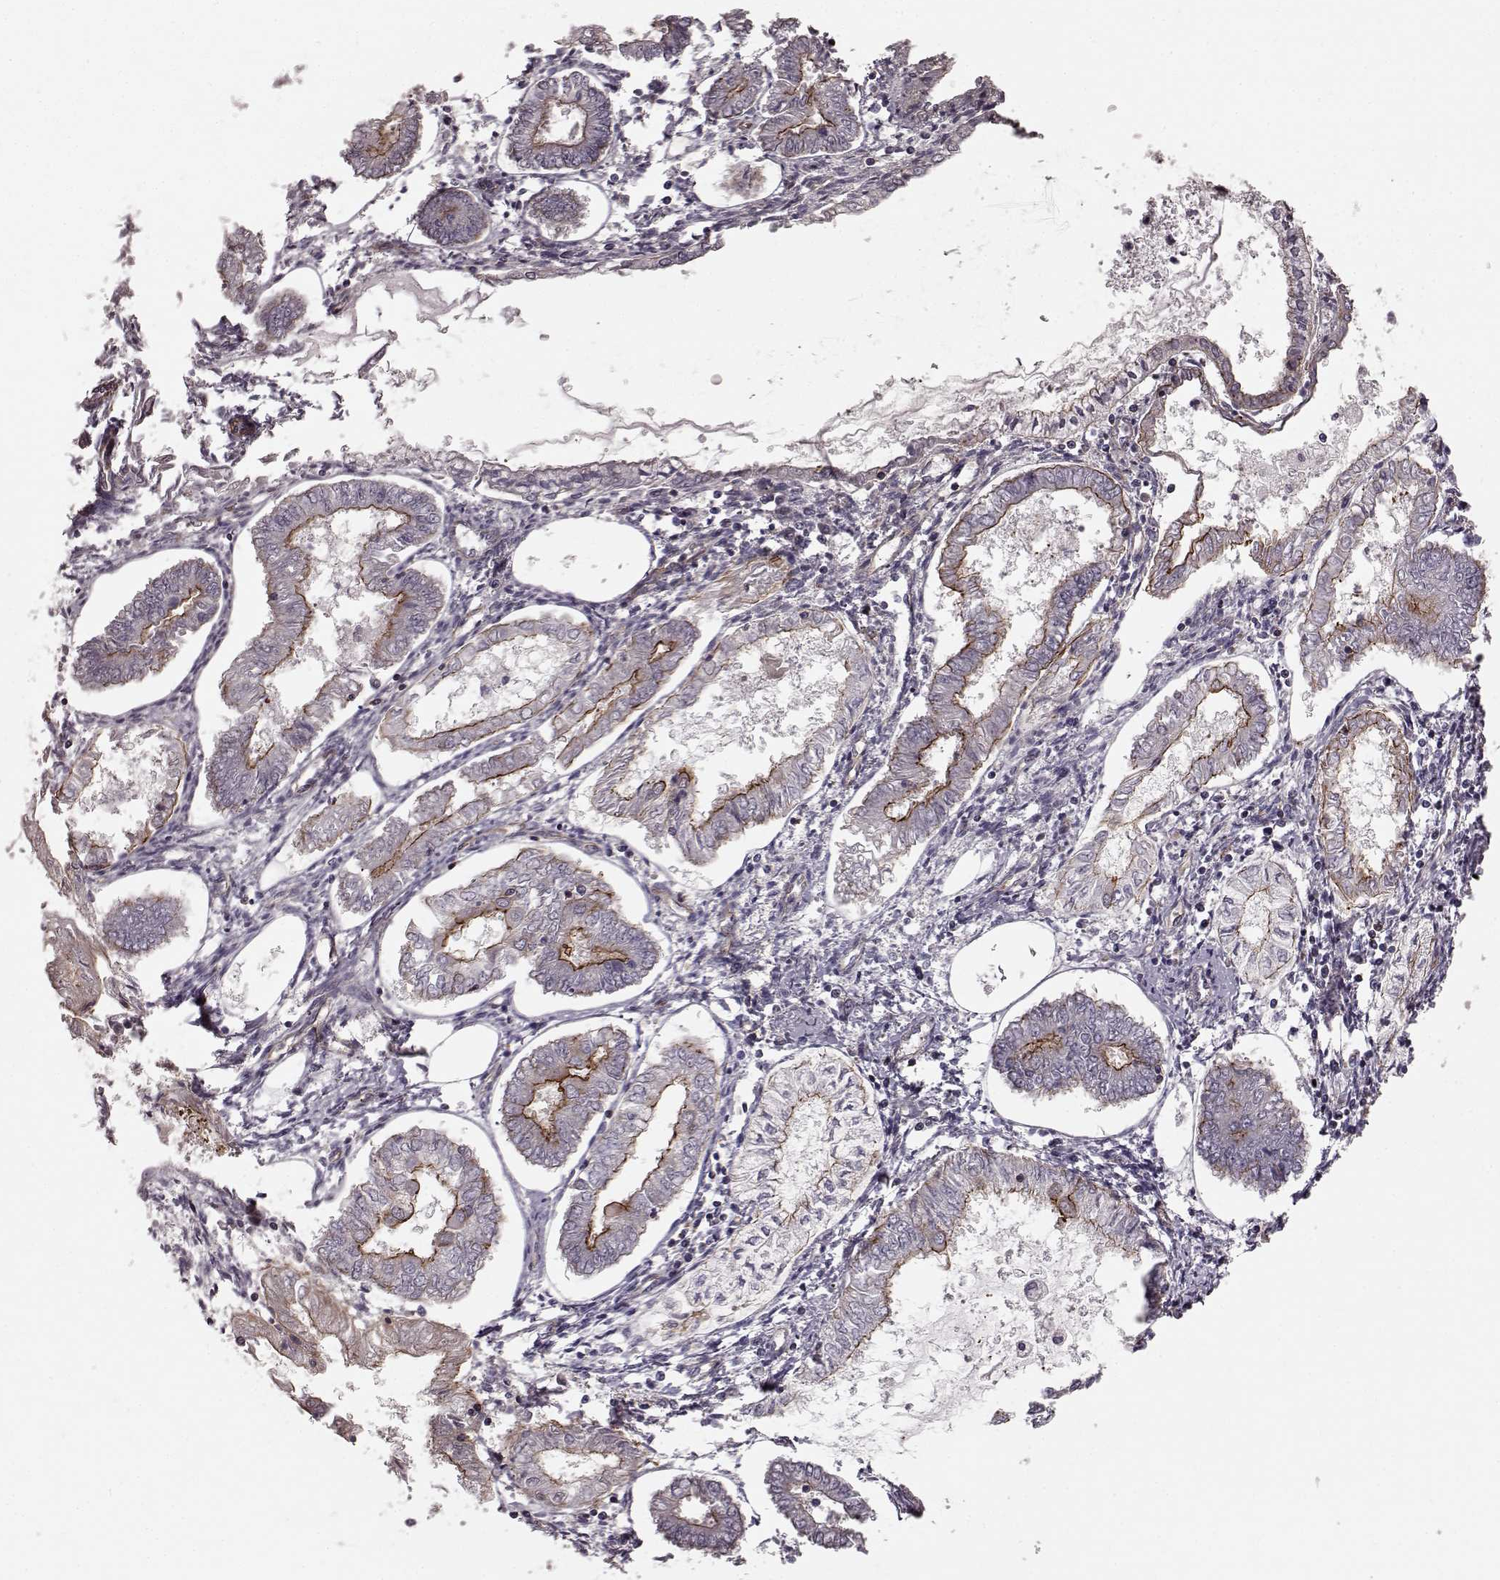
{"staining": {"intensity": "moderate", "quantity": "25%-75%", "location": "cytoplasmic/membranous"}, "tissue": "endometrial cancer", "cell_type": "Tumor cells", "image_type": "cancer", "snomed": [{"axis": "morphology", "description": "Adenocarcinoma, NOS"}, {"axis": "topography", "description": "Endometrium"}], "caption": "IHC of endometrial cancer (adenocarcinoma) shows medium levels of moderate cytoplasmic/membranous expression in about 25%-75% of tumor cells. Nuclei are stained in blue.", "gene": "SLC22A18", "patient": {"sex": "female", "age": 68}}